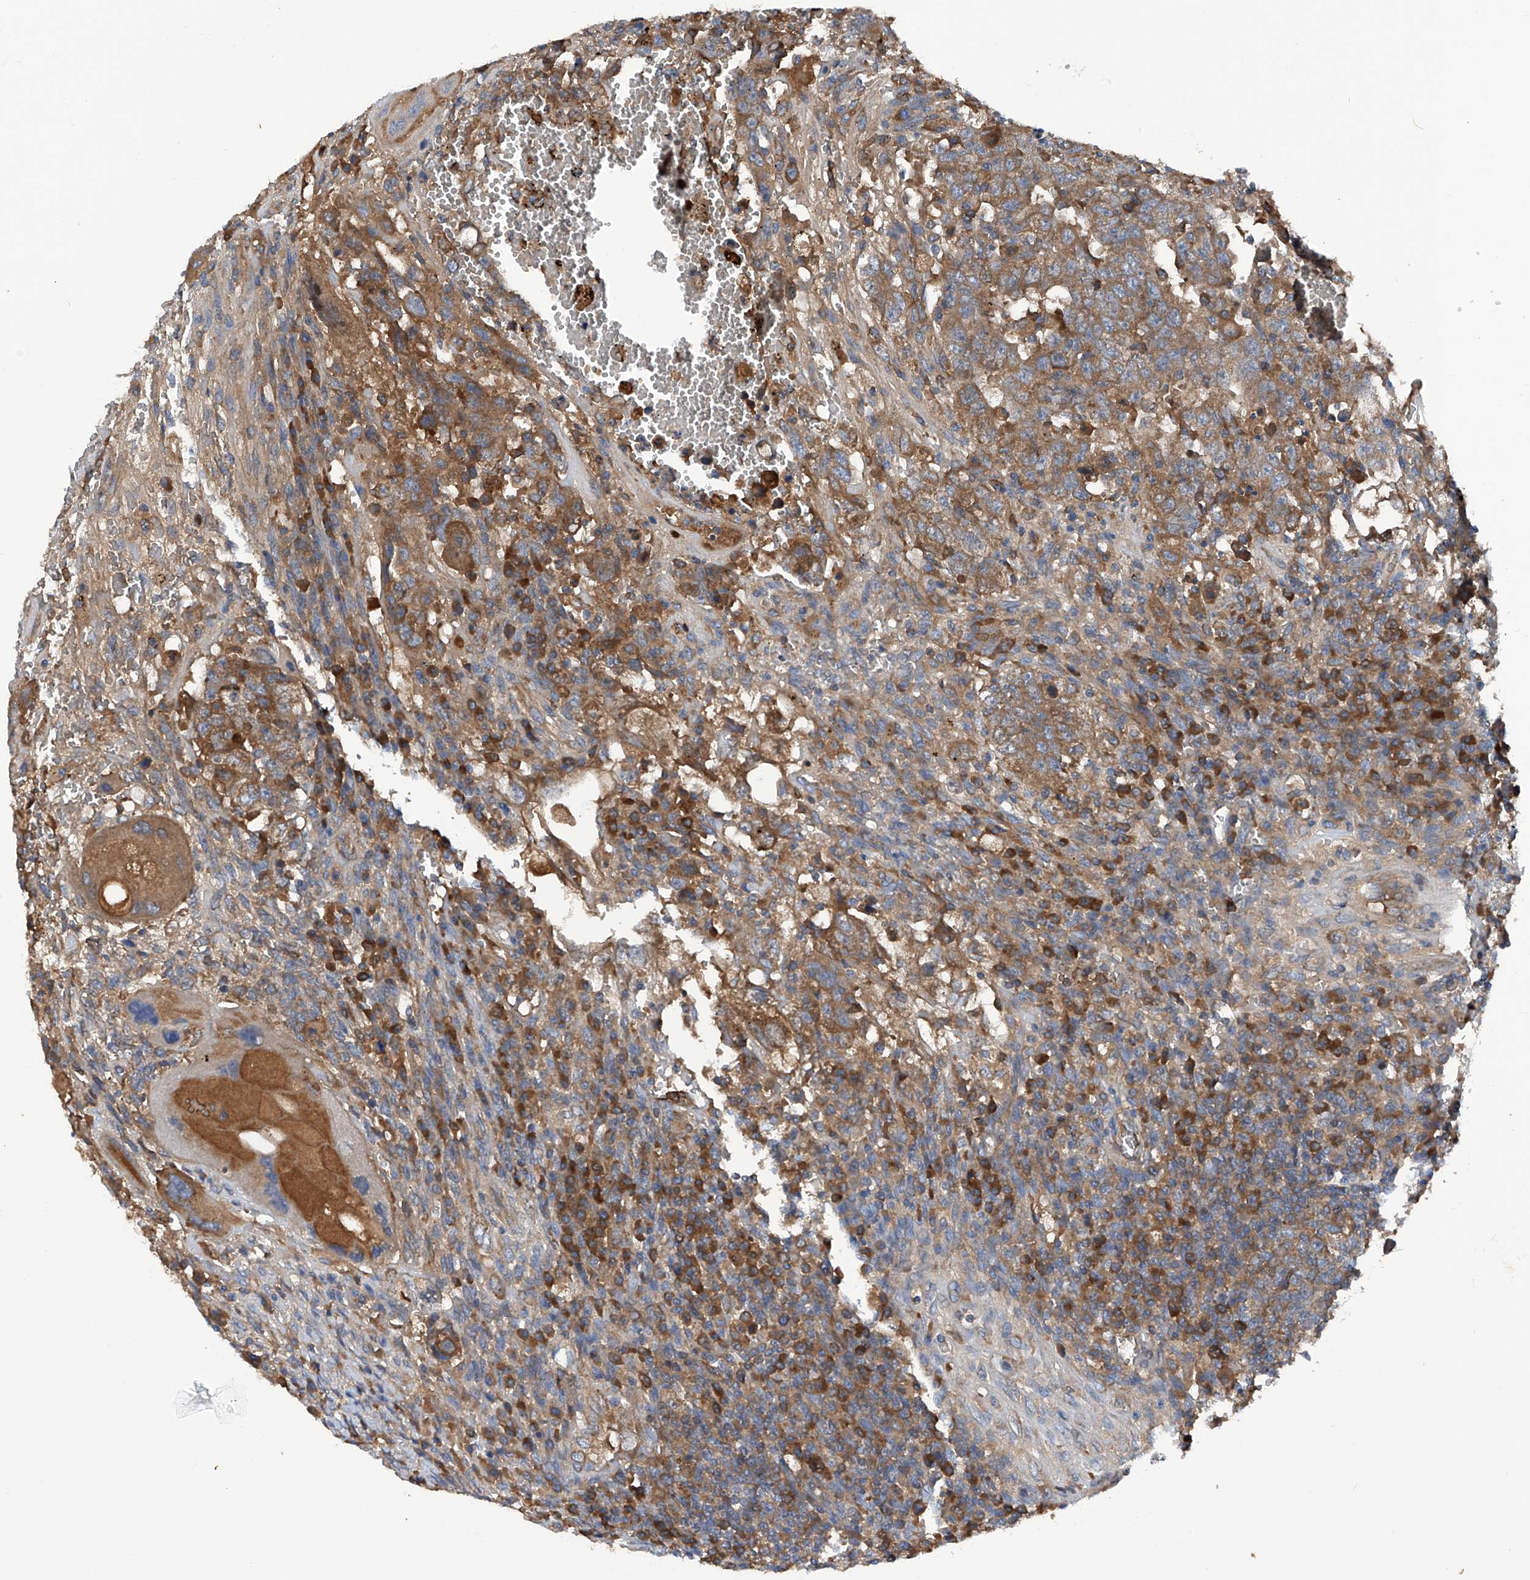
{"staining": {"intensity": "moderate", "quantity": ">75%", "location": "cytoplasmic/membranous"}, "tissue": "testis cancer", "cell_type": "Tumor cells", "image_type": "cancer", "snomed": [{"axis": "morphology", "description": "Carcinoma, Embryonal, NOS"}, {"axis": "topography", "description": "Testis"}], "caption": "Immunohistochemistry of testis cancer exhibits medium levels of moderate cytoplasmic/membranous staining in about >75% of tumor cells.", "gene": "ASCC3", "patient": {"sex": "male", "age": 26}}